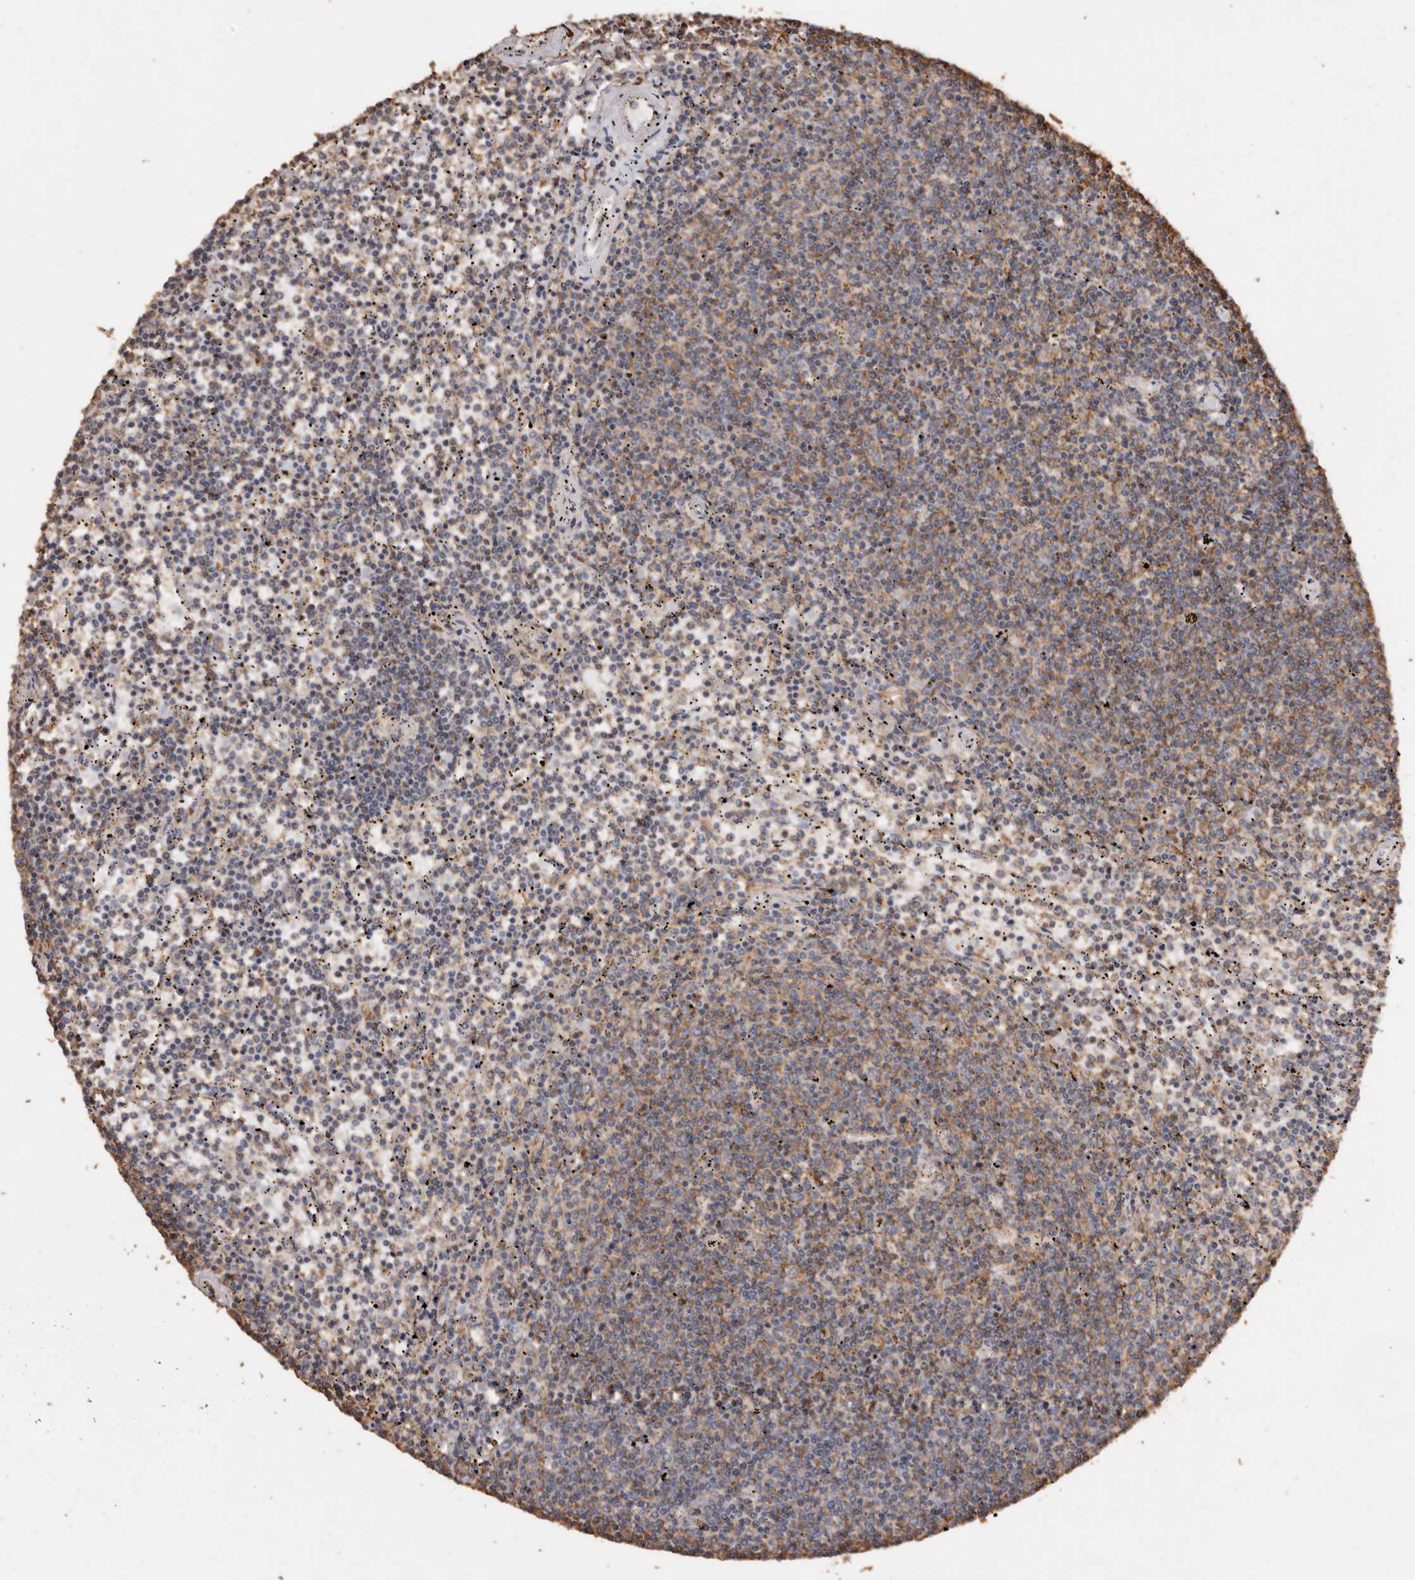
{"staining": {"intensity": "moderate", "quantity": "<25%", "location": "cytoplasmic/membranous"}, "tissue": "lymphoma", "cell_type": "Tumor cells", "image_type": "cancer", "snomed": [{"axis": "morphology", "description": "Malignant lymphoma, non-Hodgkin's type, Low grade"}, {"axis": "topography", "description": "Spleen"}], "caption": "IHC of malignant lymphoma, non-Hodgkin's type (low-grade) reveals low levels of moderate cytoplasmic/membranous positivity in about <25% of tumor cells. (DAB (3,3'-diaminobenzidine) IHC with brightfield microscopy, high magnification).", "gene": "COQ8B", "patient": {"sex": "female", "age": 50}}